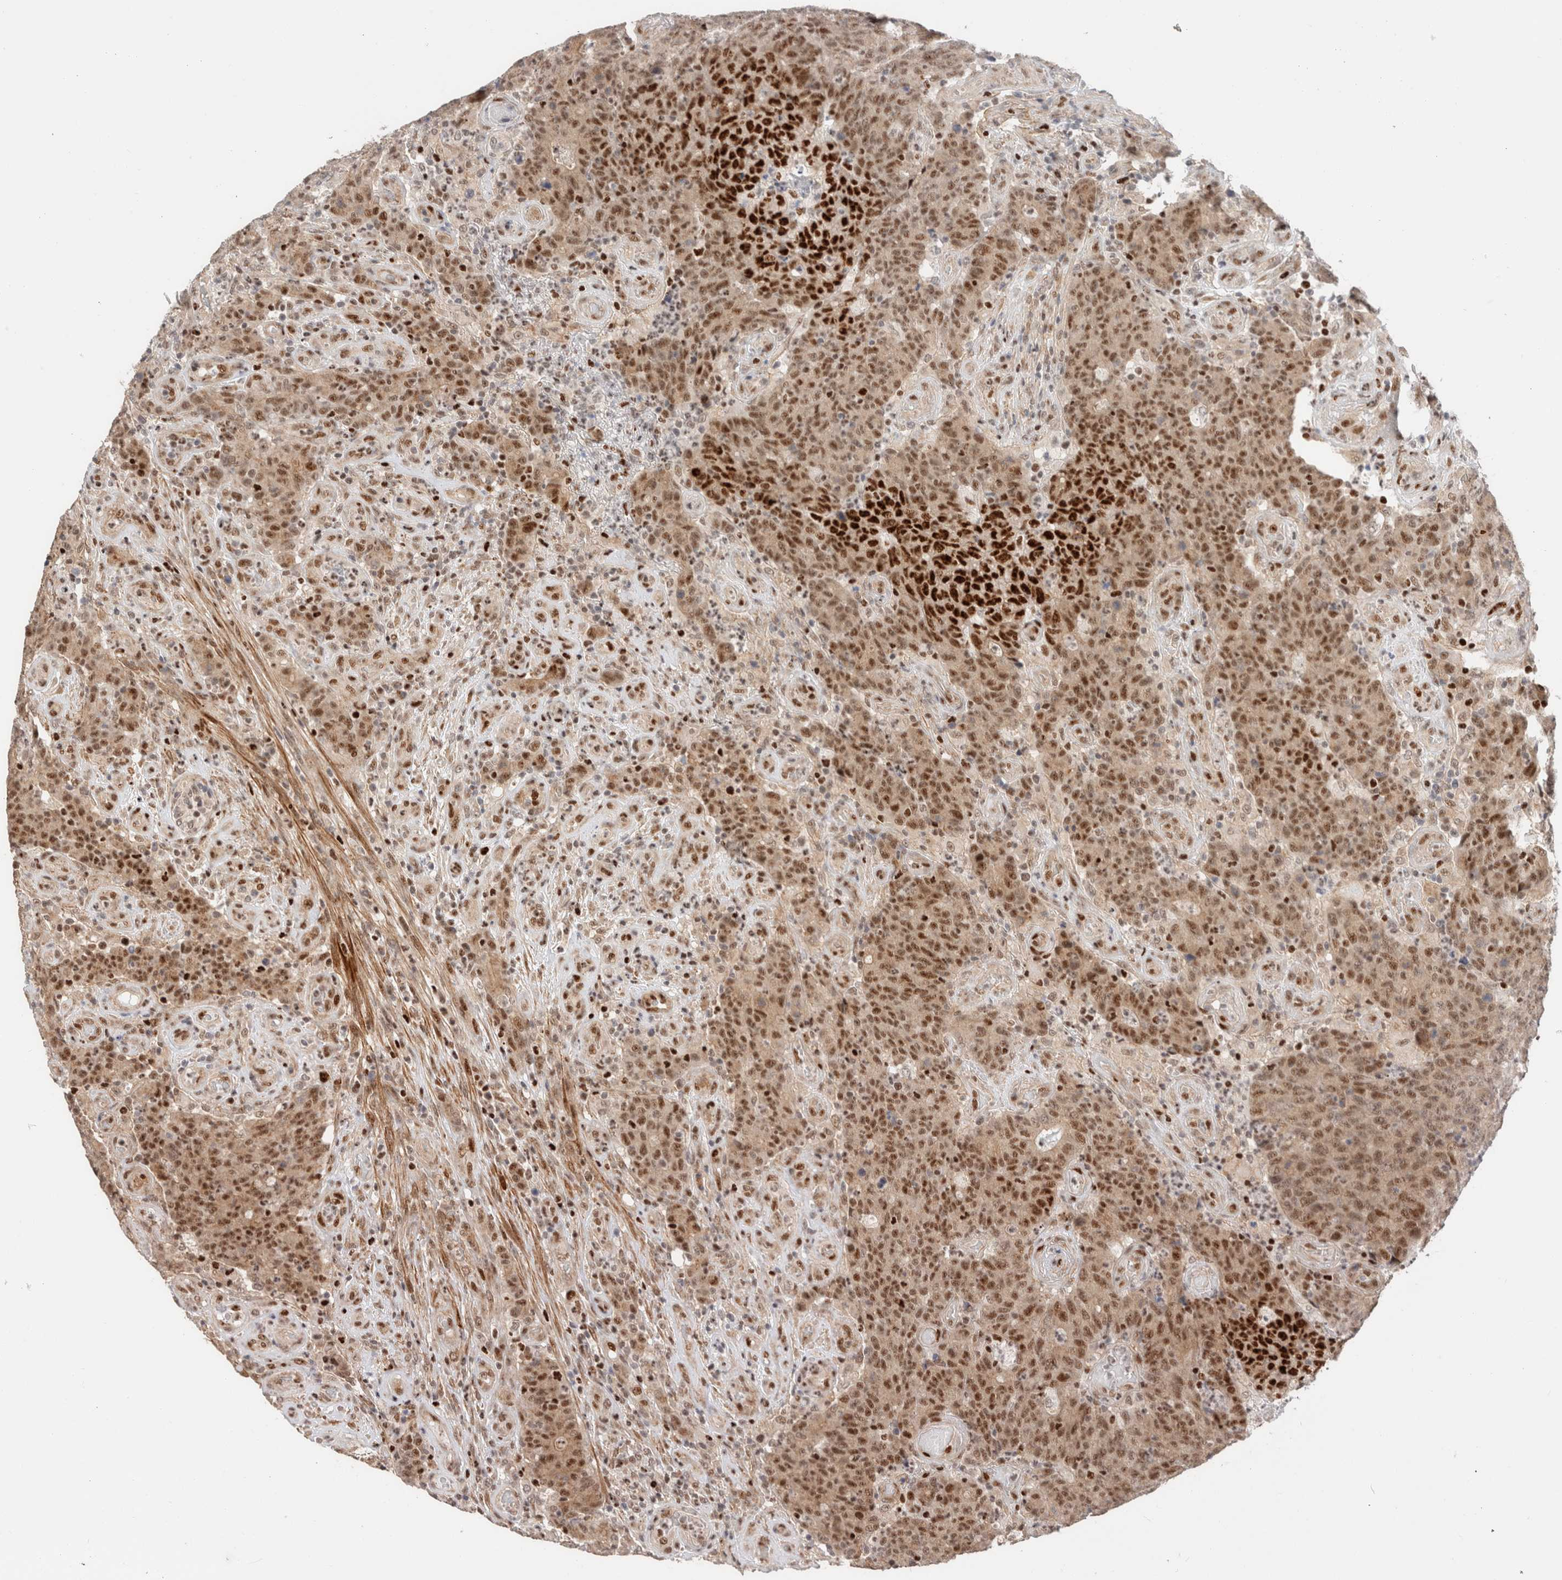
{"staining": {"intensity": "strong", "quantity": ">75%", "location": "cytoplasmic/membranous,nuclear"}, "tissue": "colorectal cancer", "cell_type": "Tumor cells", "image_type": "cancer", "snomed": [{"axis": "morphology", "description": "Normal tissue, NOS"}, {"axis": "morphology", "description": "Adenocarcinoma, NOS"}, {"axis": "topography", "description": "Colon"}], "caption": "About >75% of tumor cells in human colorectal cancer (adenocarcinoma) demonstrate strong cytoplasmic/membranous and nuclear protein expression as visualized by brown immunohistochemical staining.", "gene": "ID3", "patient": {"sex": "female", "age": 75}}